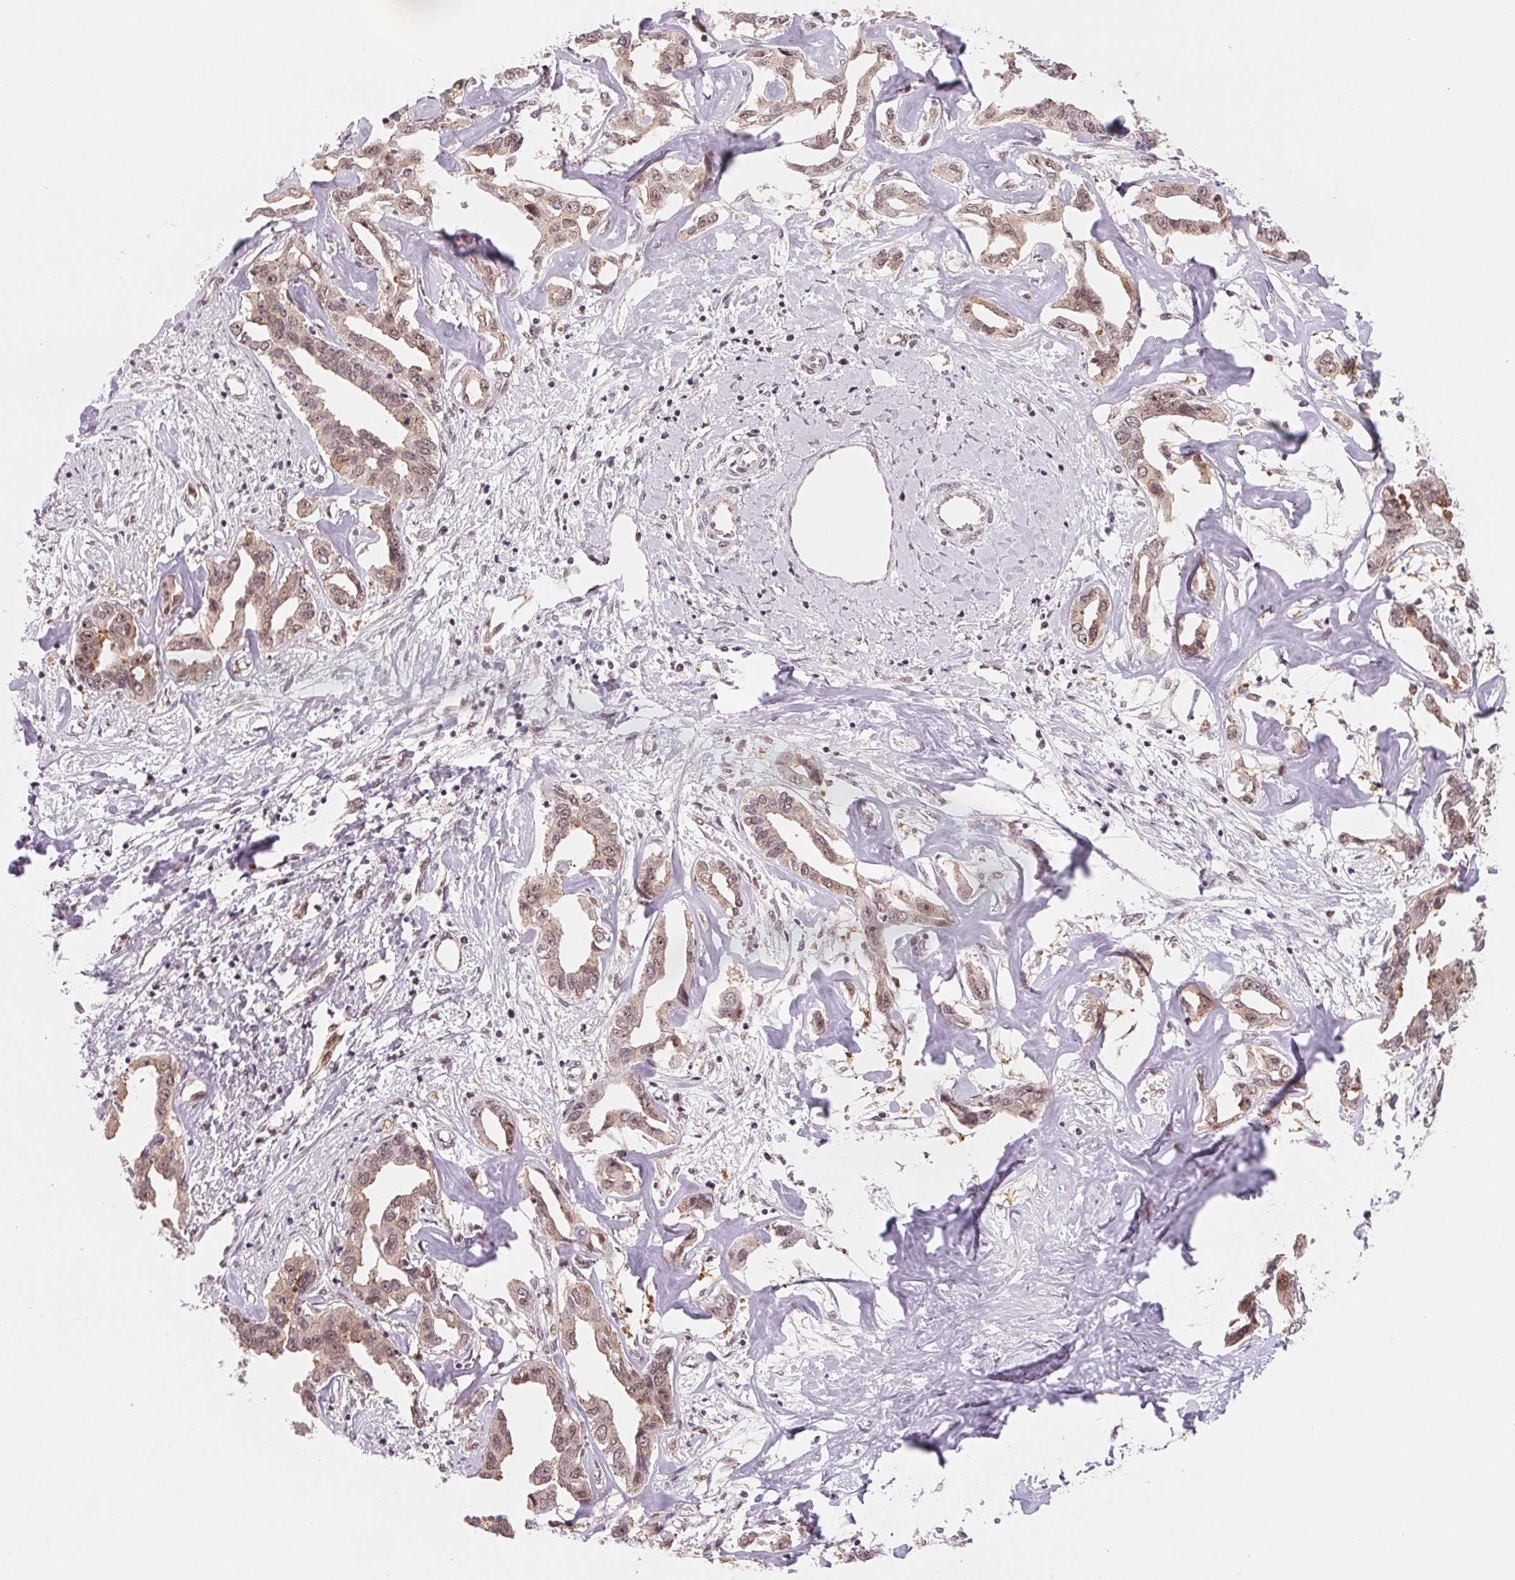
{"staining": {"intensity": "weak", "quantity": ">75%", "location": "cytoplasmic/membranous,nuclear"}, "tissue": "liver cancer", "cell_type": "Tumor cells", "image_type": "cancer", "snomed": [{"axis": "morphology", "description": "Cholangiocarcinoma"}, {"axis": "topography", "description": "Liver"}], "caption": "Immunohistochemistry image of neoplastic tissue: liver cholangiocarcinoma stained using immunohistochemistry reveals low levels of weak protein expression localized specifically in the cytoplasmic/membranous and nuclear of tumor cells, appearing as a cytoplasmic/membranous and nuclear brown color.", "gene": "DNAJB6", "patient": {"sex": "male", "age": 59}}